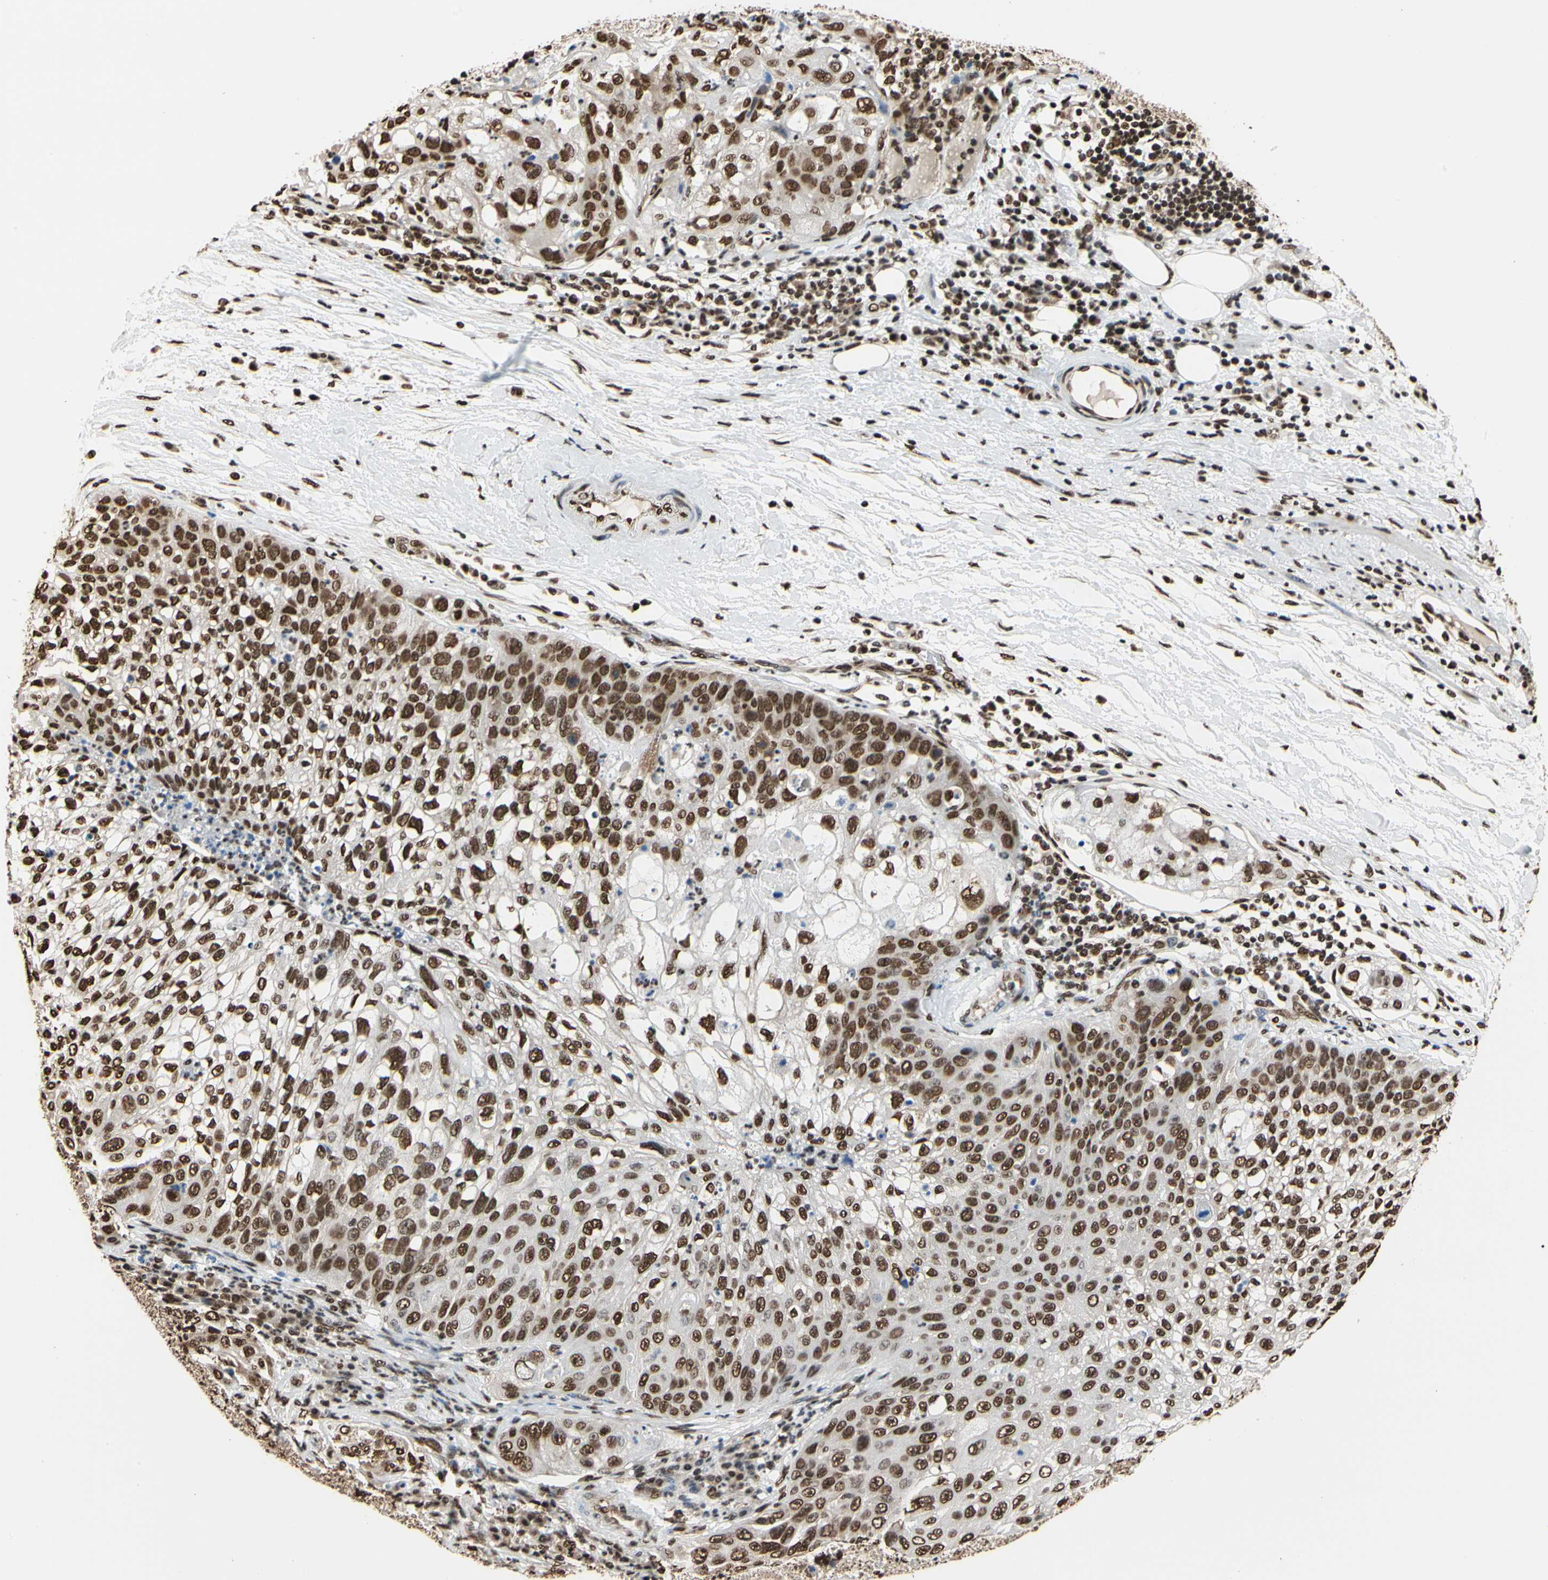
{"staining": {"intensity": "strong", "quantity": ">75%", "location": "nuclear"}, "tissue": "lung cancer", "cell_type": "Tumor cells", "image_type": "cancer", "snomed": [{"axis": "morphology", "description": "Inflammation, NOS"}, {"axis": "morphology", "description": "Squamous cell carcinoma, NOS"}, {"axis": "topography", "description": "Lymph node"}, {"axis": "topography", "description": "Soft tissue"}, {"axis": "topography", "description": "Lung"}], "caption": "This is an image of immunohistochemistry (IHC) staining of squamous cell carcinoma (lung), which shows strong expression in the nuclear of tumor cells.", "gene": "HNRNPK", "patient": {"sex": "male", "age": 66}}